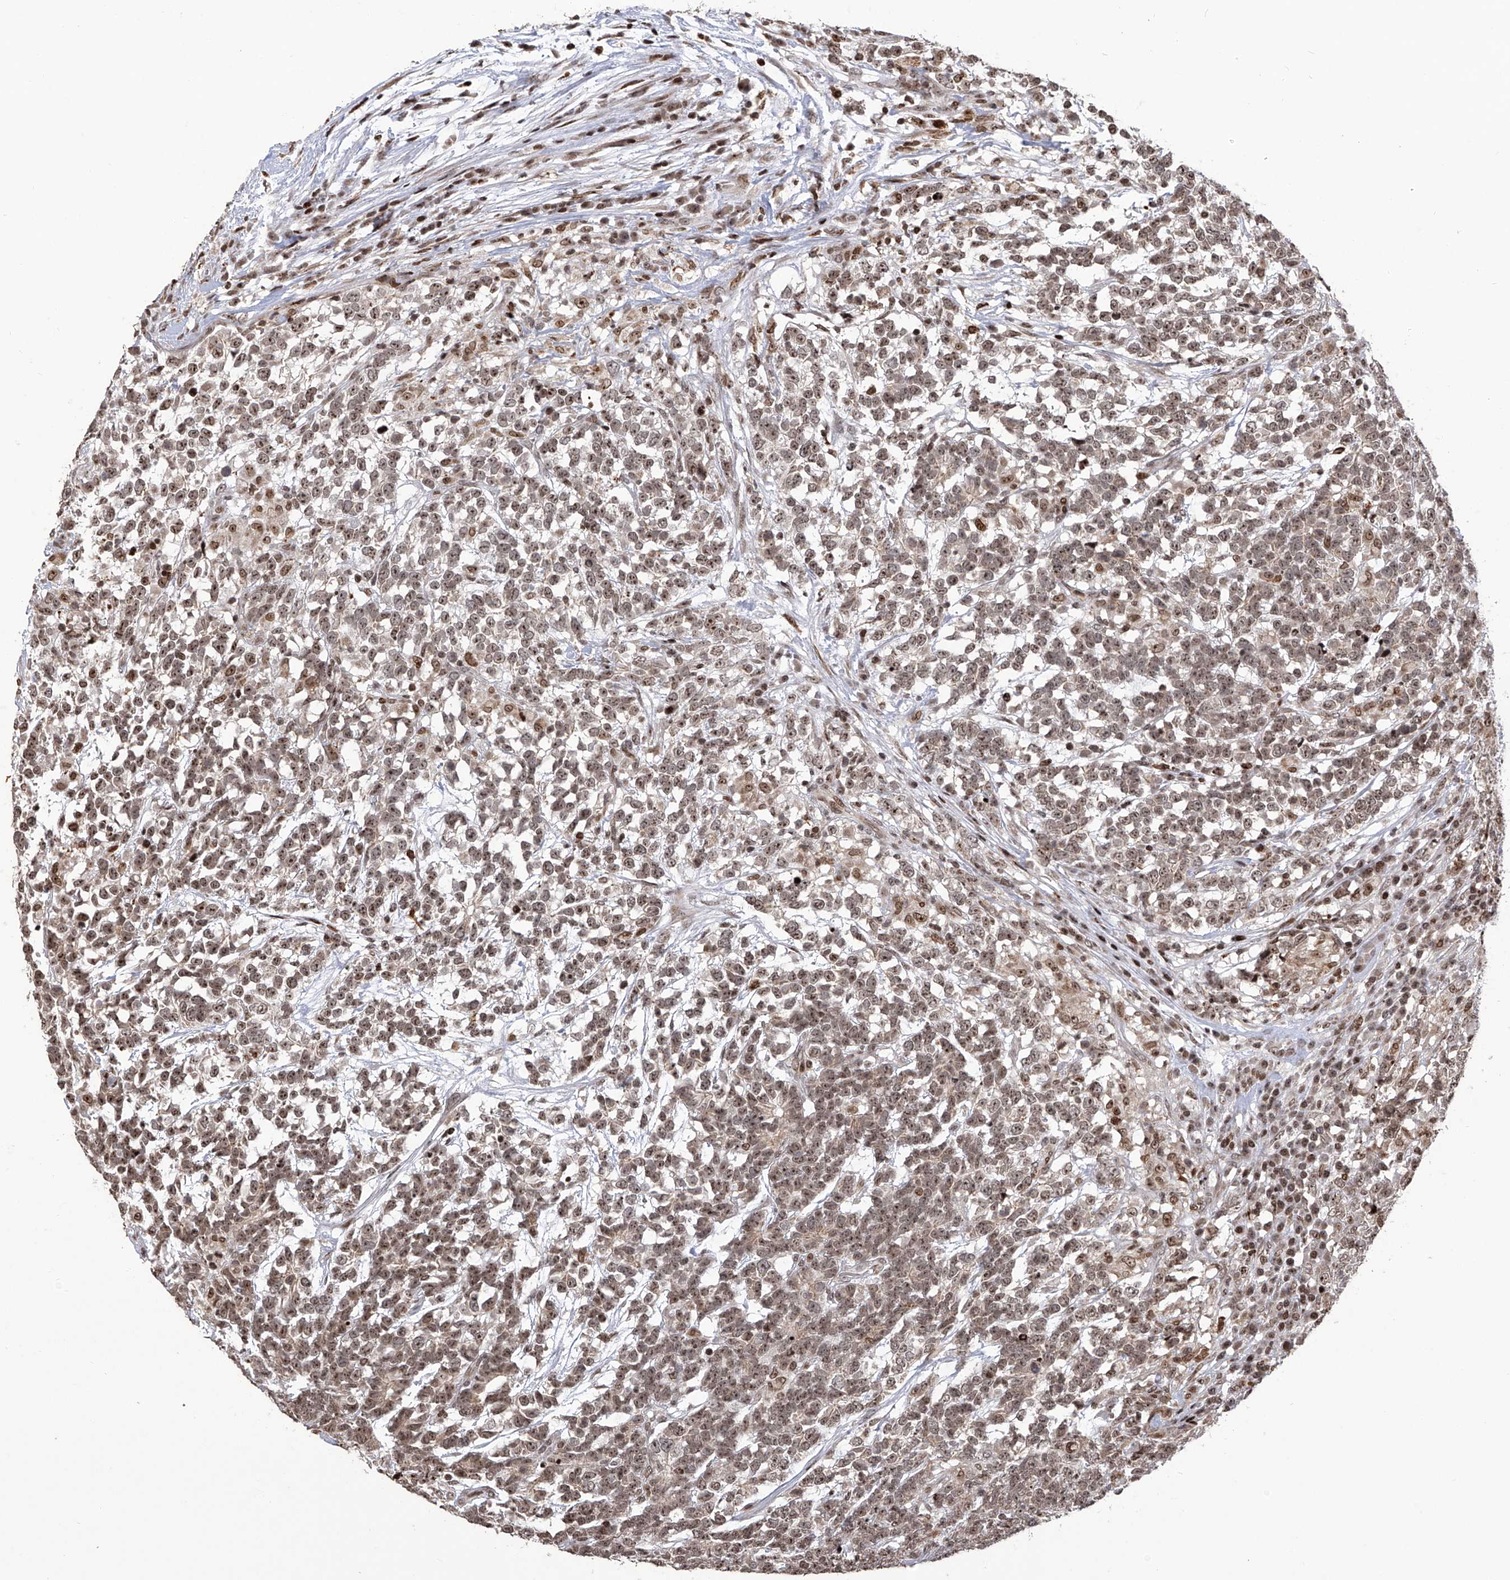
{"staining": {"intensity": "moderate", "quantity": ">75%", "location": "nuclear"}, "tissue": "testis cancer", "cell_type": "Tumor cells", "image_type": "cancer", "snomed": [{"axis": "morphology", "description": "Carcinoma, Embryonal, NOS"}, {"axis": "topography", "description": "Testis"}], "caption": "Human embryonal carcinoma (testis) stained for a protein (brown) reveals moderate nuclear positive expression in approximately >75% of tumor cells.", "gene": "PAK1IP1", "patient": {"sex": "male", "age": 26}}